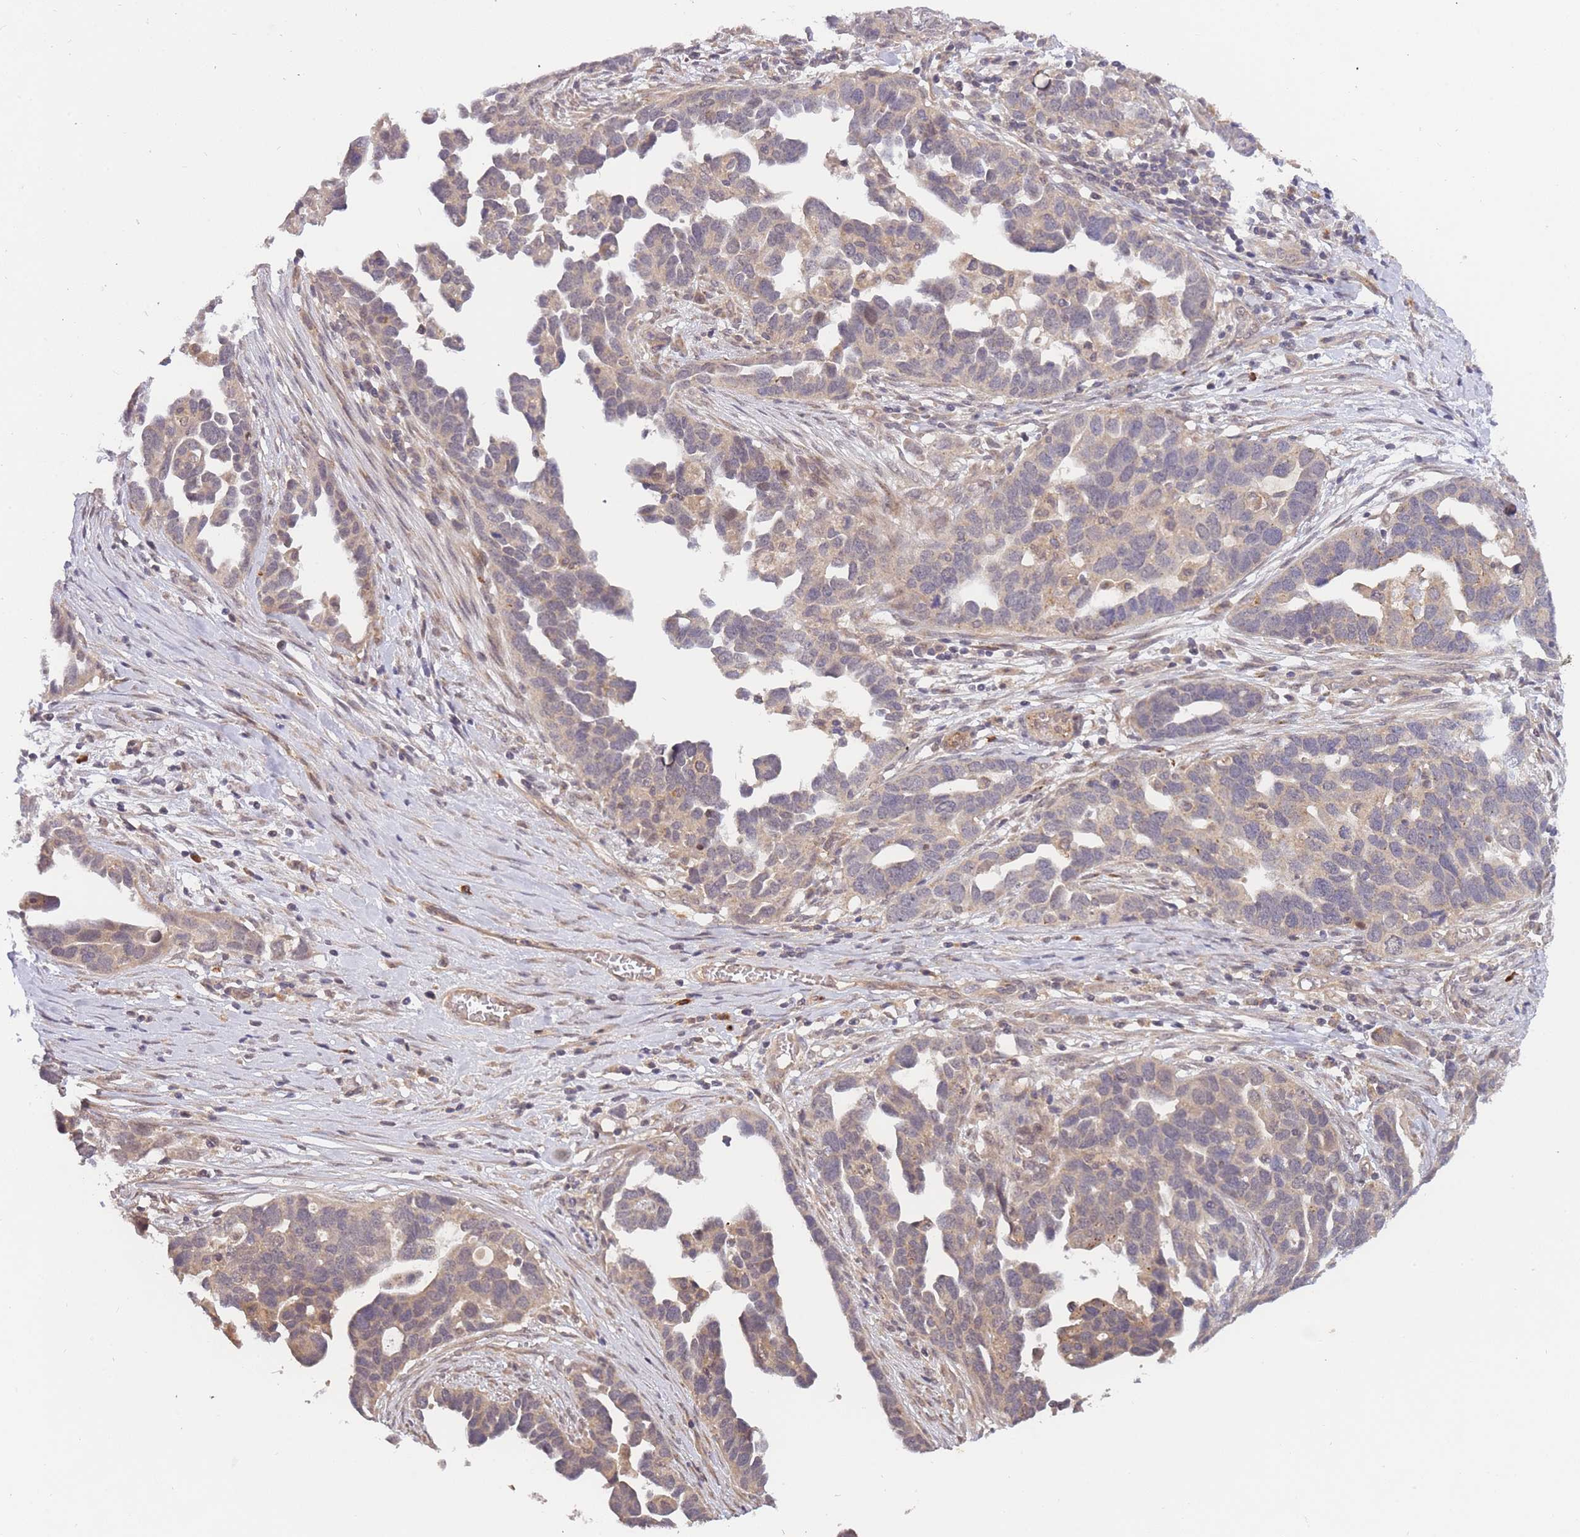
{"staining": {"intensity": "weak", "quantity": ">75%", "location": "cytoplasmic/membranous"}, "tissue": "ovarian cancer", "cell_type": "Tumor cells", "image_type": "cancer", "snomed": [{"axis": "morphology", "description": "Cystadenocarcinoma, serous, NOS"}, {"axis": "topography", "description": "Ovary"}], "caption": "High-power microscopy captured an immunohistochemistry photomicrograph of ovarian cancer, revealing weak cytoplasmic/membranous positivity in about >75% of tumor cells.", "gene": "SMC6", "patient": {"sex": "female", "age": 54}}